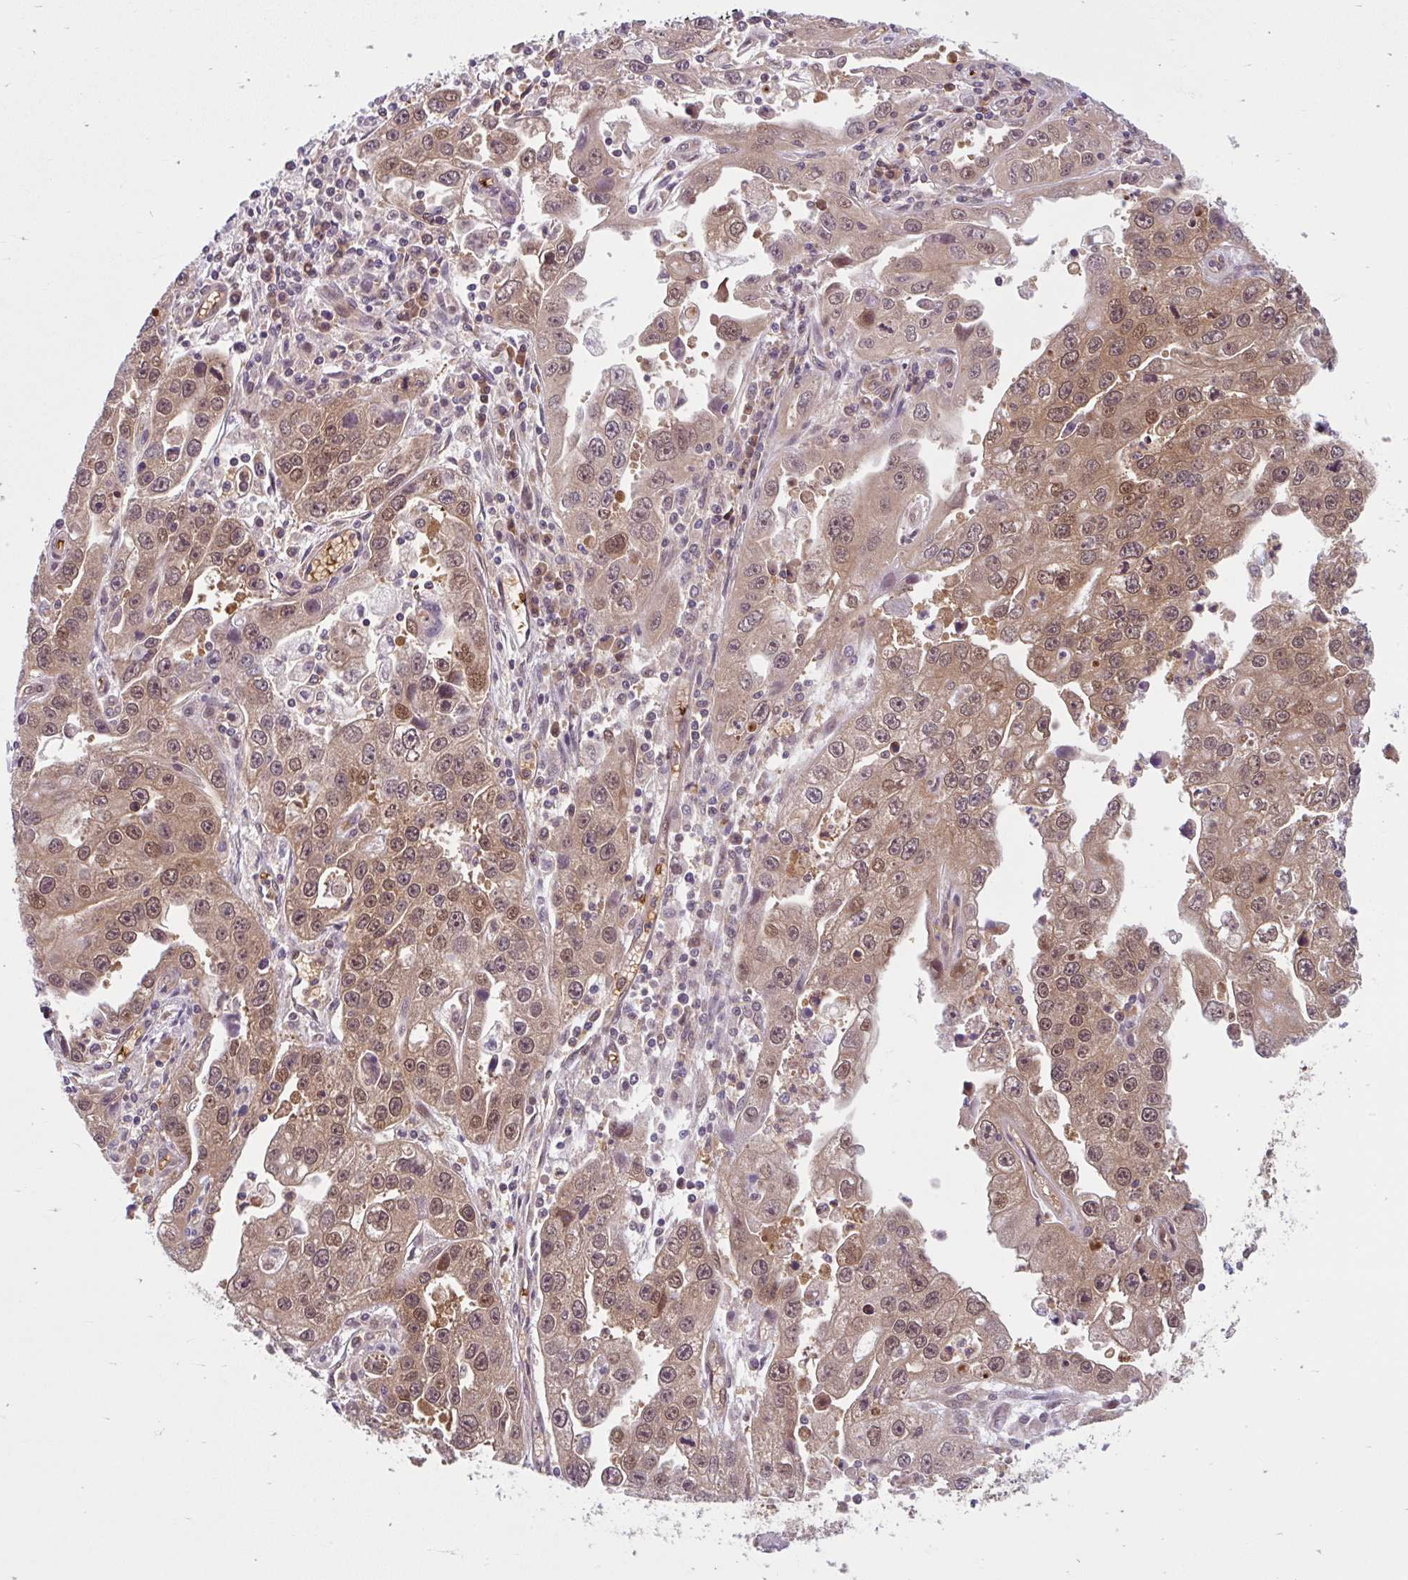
{"staining": {"intensity": "moderate", "quantity": ">75%", "location": "cytoplasmic/membranous,nuclear"}, "tissue": "endometrial cancer", "cell_type": "Tumor cells", "image_type": "cancer", "snomed": [{"axis": "morphology", "description": "Adenocarcinoma, NOS"}, {"axis": "topography", "description": "Uterus"}], "caption": "About >75% of tumor cells in endometrial cancer display moderate cytoplasmic/membranous and nuclear protein expression as visualized by brown immunohistochemical staining.", "gene": "HMBS", "patient": {"sex": "female", "age": 62}}